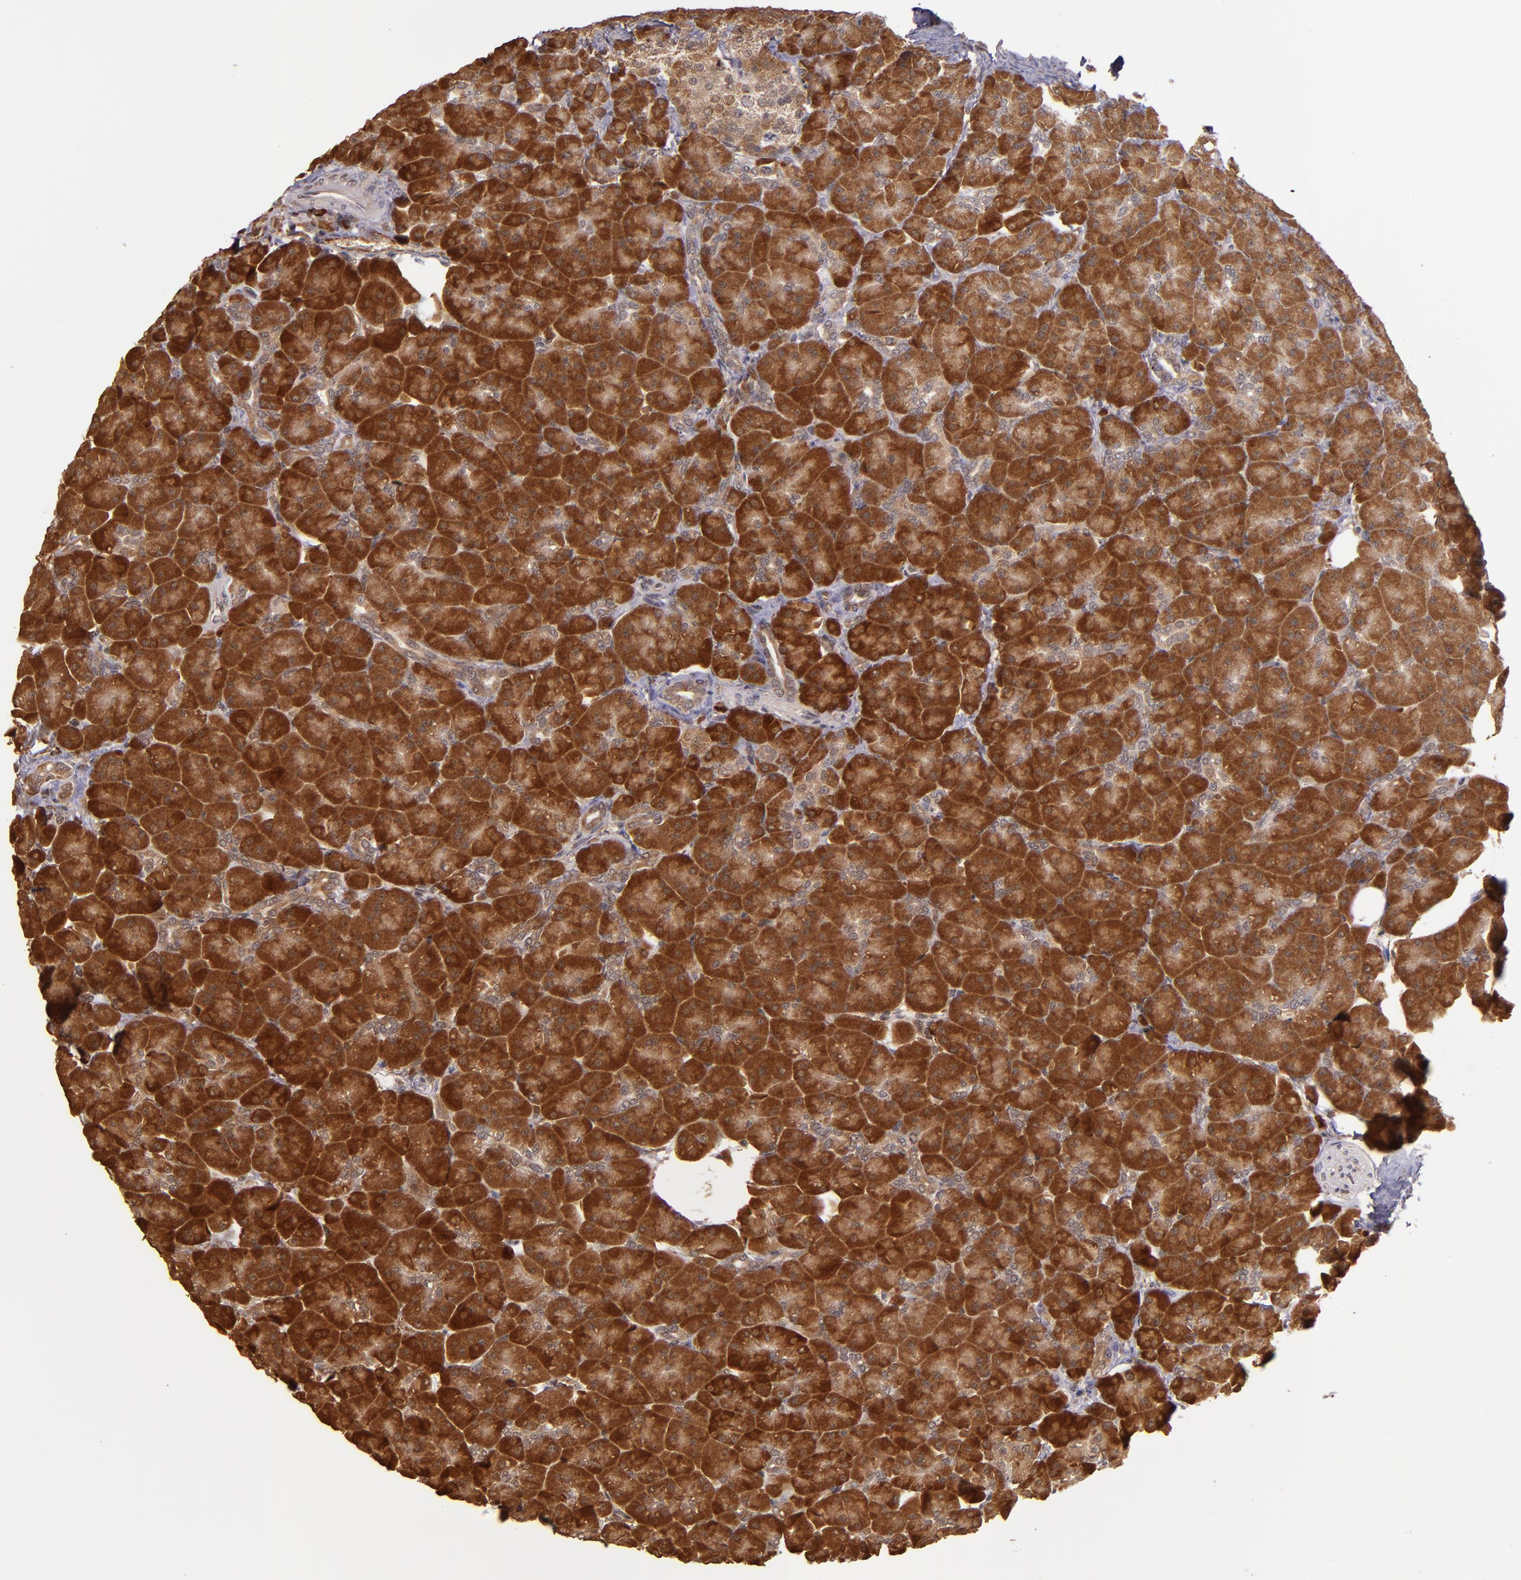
{"staining": {"intensity": "strong", "quantity": ">75%", "location": "cytoplasmic/membranous"}, "tissue": "pancreas", "cell_type": "Exocrine glandular cells", "image_type": "normal", "snomed": [{"axis": "morphology", "description": "Normal tissue, NOS"}, {"axis": "topography", "description": "Pancreas"}], "caption": "A high-resolution micrograph shows immunohistochemistry staining of benign pancreas, which displays strong cytoplasmic/membranous staining in about >75% of exocrine glandular cells.", "gene": "RIOK3", "patient": {"sex": "male", "age": 66}}